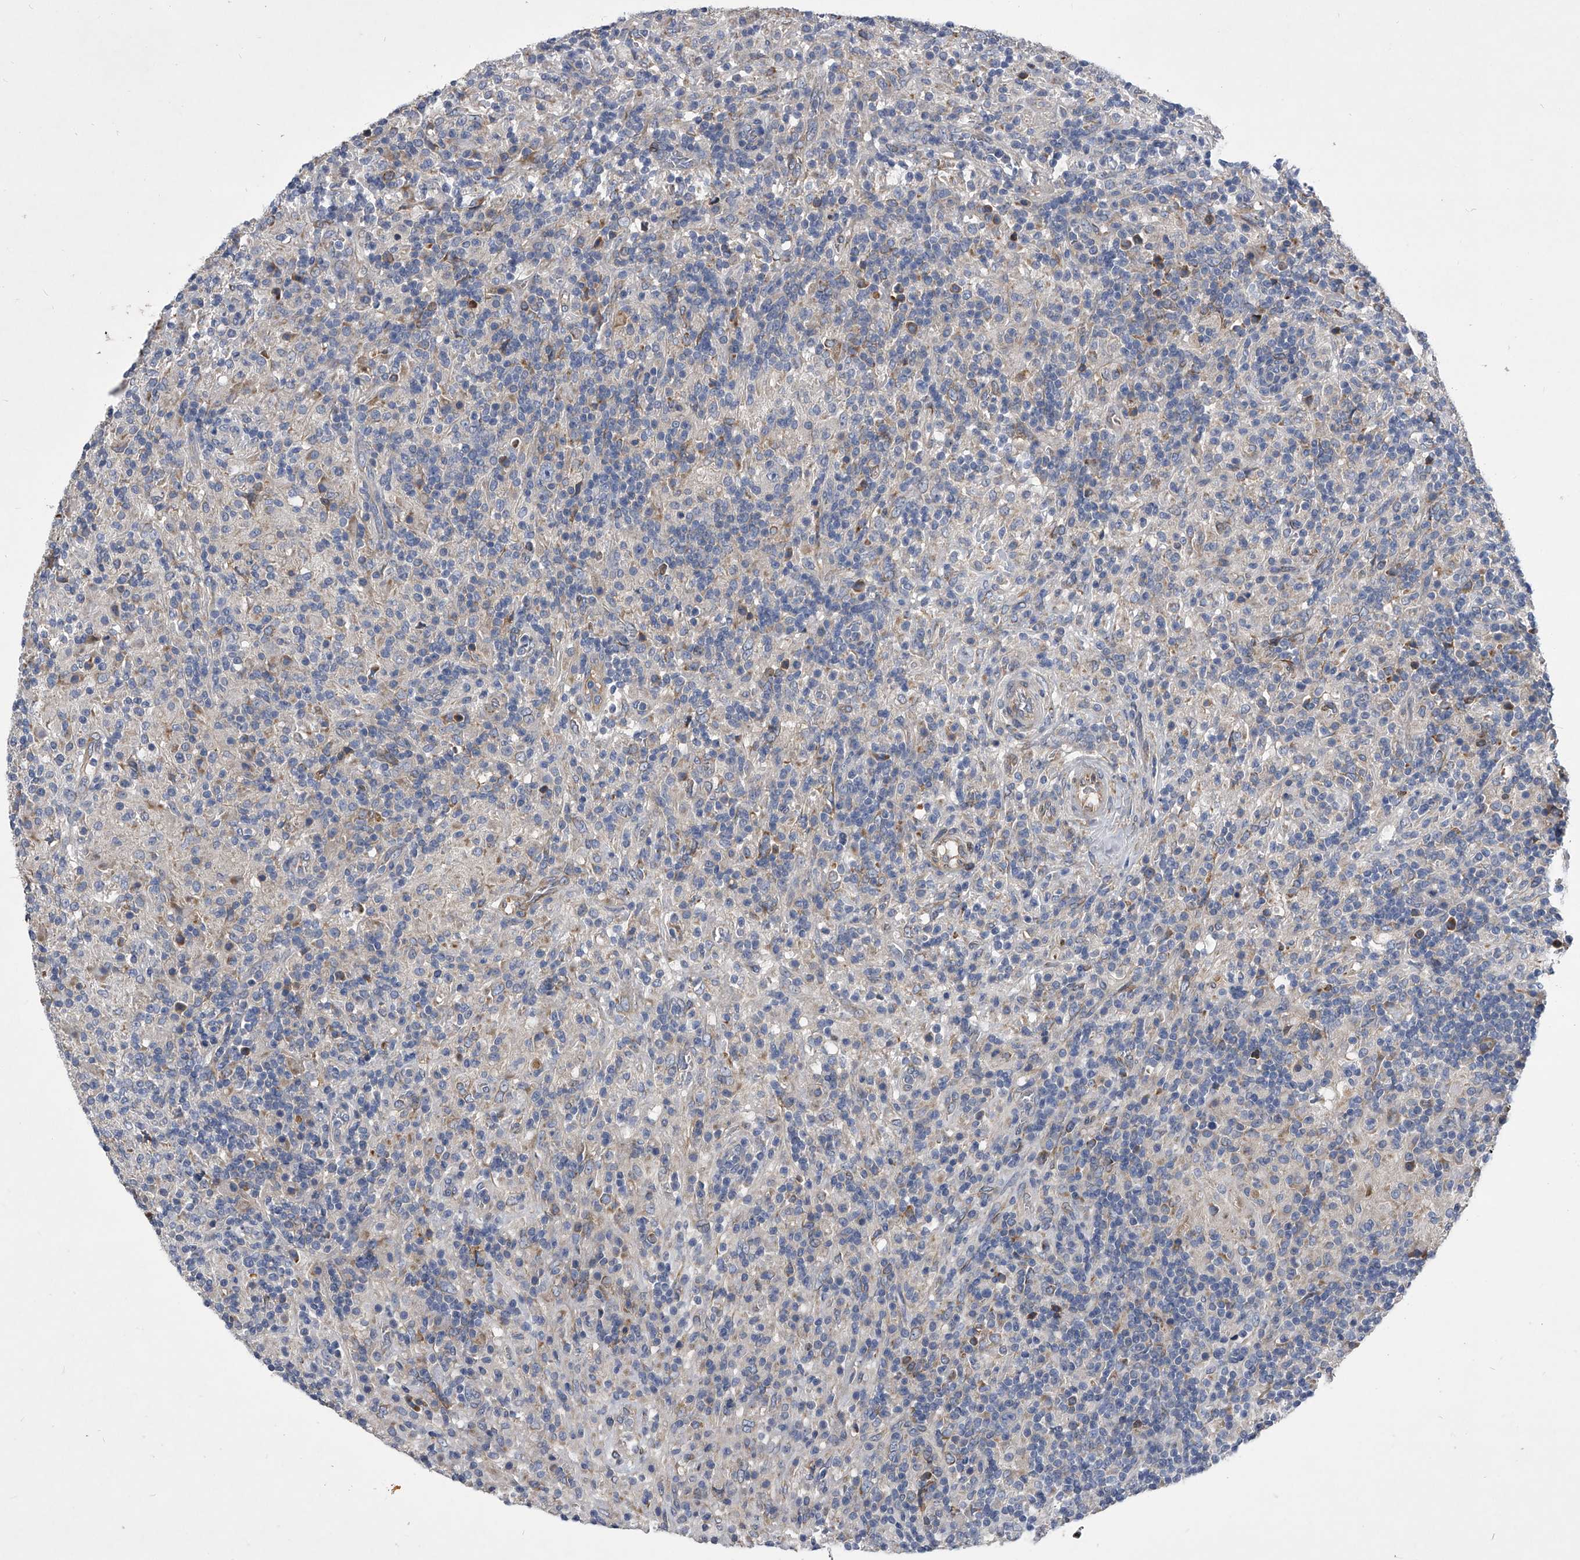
{"staining": {"intensity": "negative", "quantity": "none", "location": "none"}, "tissue": "lymphoma", "cell_type": "Tumor cells", "image_type": "cancer", "snomed": [{"axis": "morphology", "description": "Hodgkin's disease, NOS"}, {"axis": "topography", "description": "Lymph node"}], "caption": "A high-resolution micrograph shows immunohistochemistry staining of lymphoma, which demonstrates no significant expression in tumor cells.", "gene": "CCR4", "patient": {"sex": "male", "age": 70}}